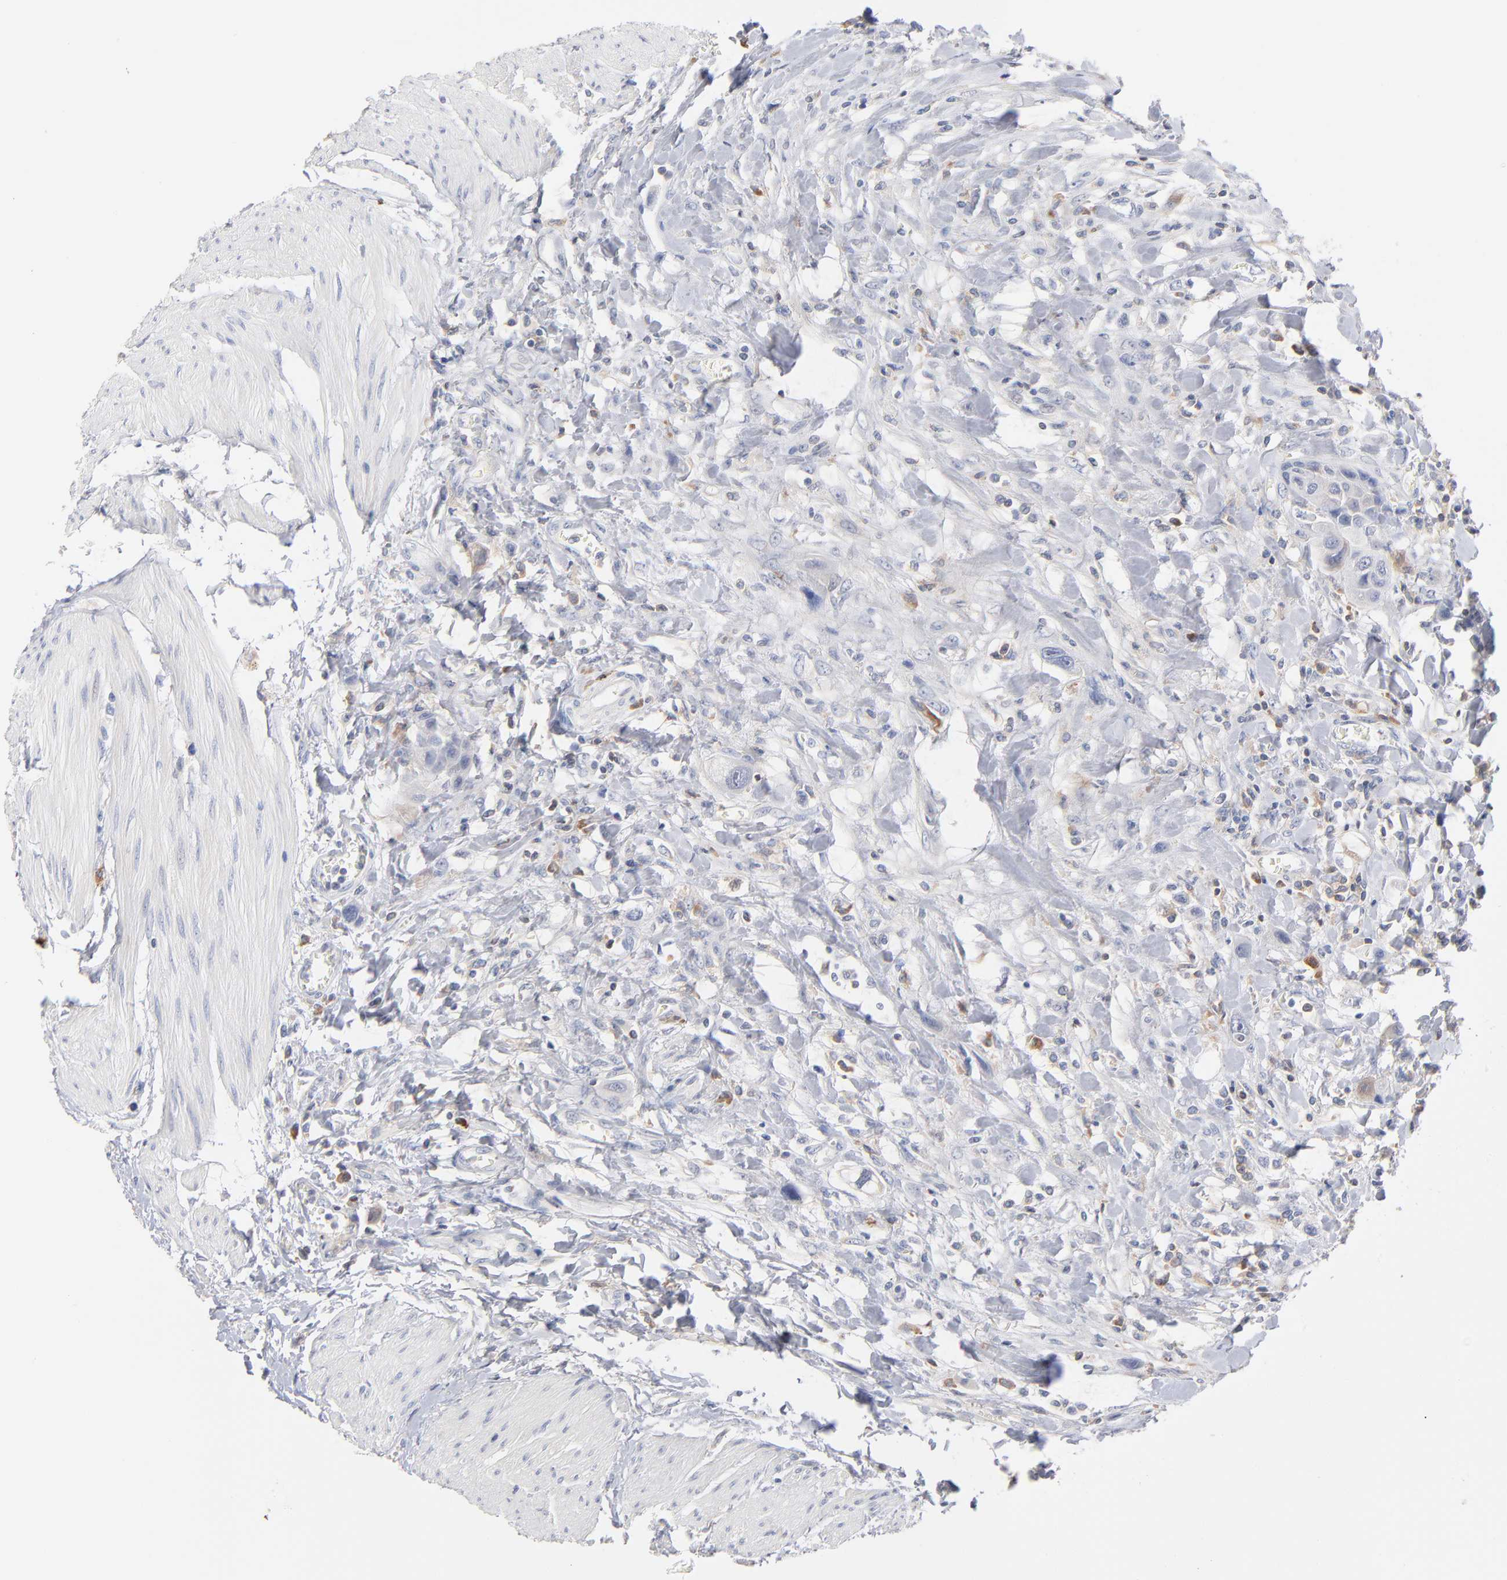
{"staining": {"intensity": "negative", "quantity": "none", "location": "none"}, "tissue": "urothelial cancer", "cell_type": "Tumor cells", "image_type": "cancer", "snomed": [{"axis": "morphology", "description": "Urothelial carcinoma, High grade"}, {"axis": "topography", "description": "Urinary bladder"}], "caption": "This is an IHC histopathology image of urothelial cancer. There is no positivity in tumor cells.", "gene": "F12", "patient": {"sex": "male", "age": 50}}